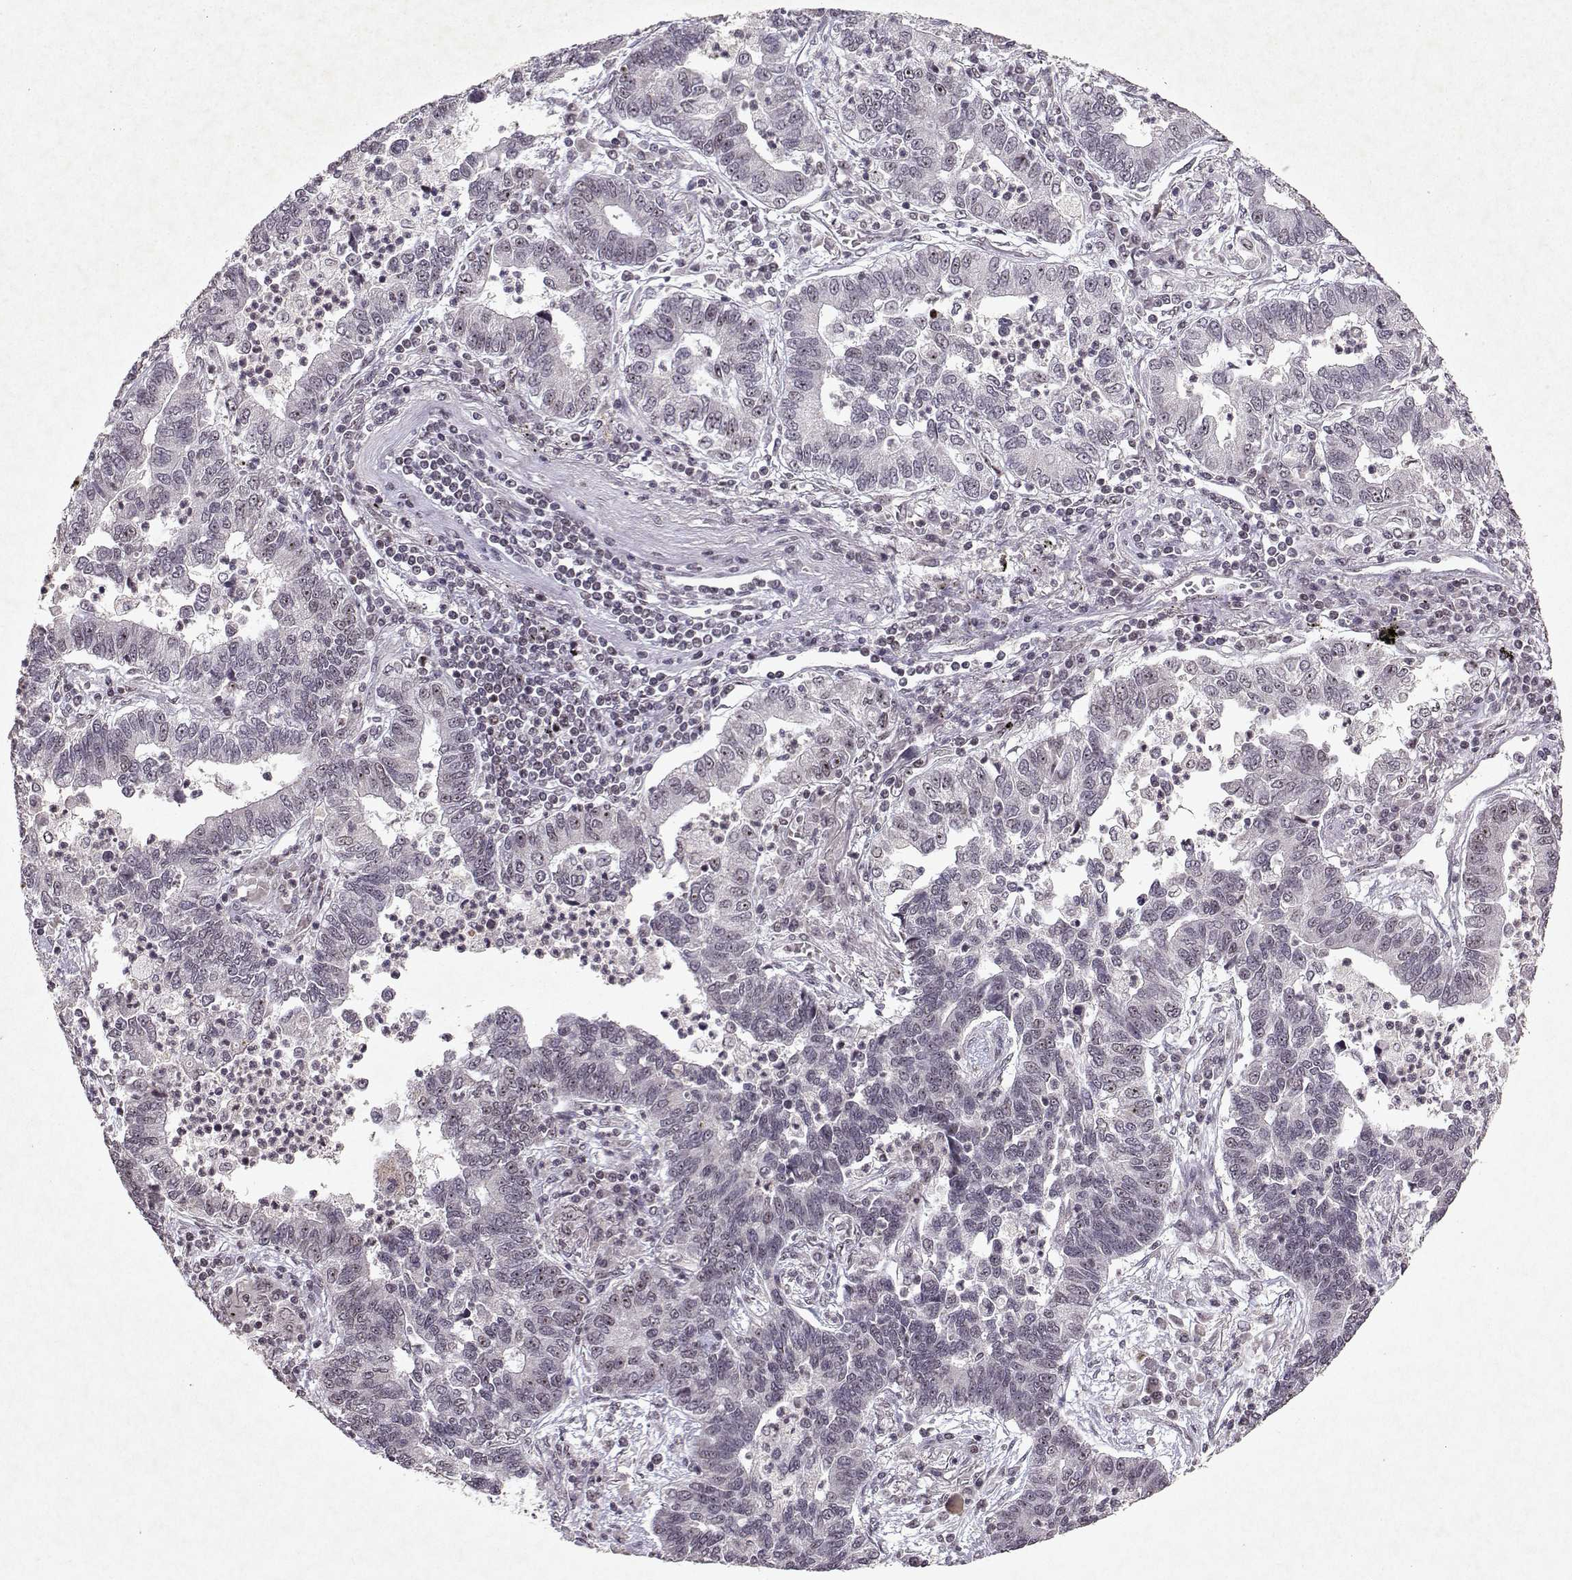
{"staining": {"intensity": "weak", "quantity": "<25%", "location": "nuclear"}, "tissue": "lung cancer", "cell_type": "Tumor cells", "image_type": "cancer", "snomed": [{"axis": "morphology", "description": "Adenocarcinoma, NOS"}, {"axis": "topography", "description": "Lung"}], "caption": "High power microscopy photomicrograph of an IHC photomicrograph of lung cancer, revealing no significant staining in tumor cells.", "gene": "DDX56", "patient": {"sex": "female", "age": 57}}